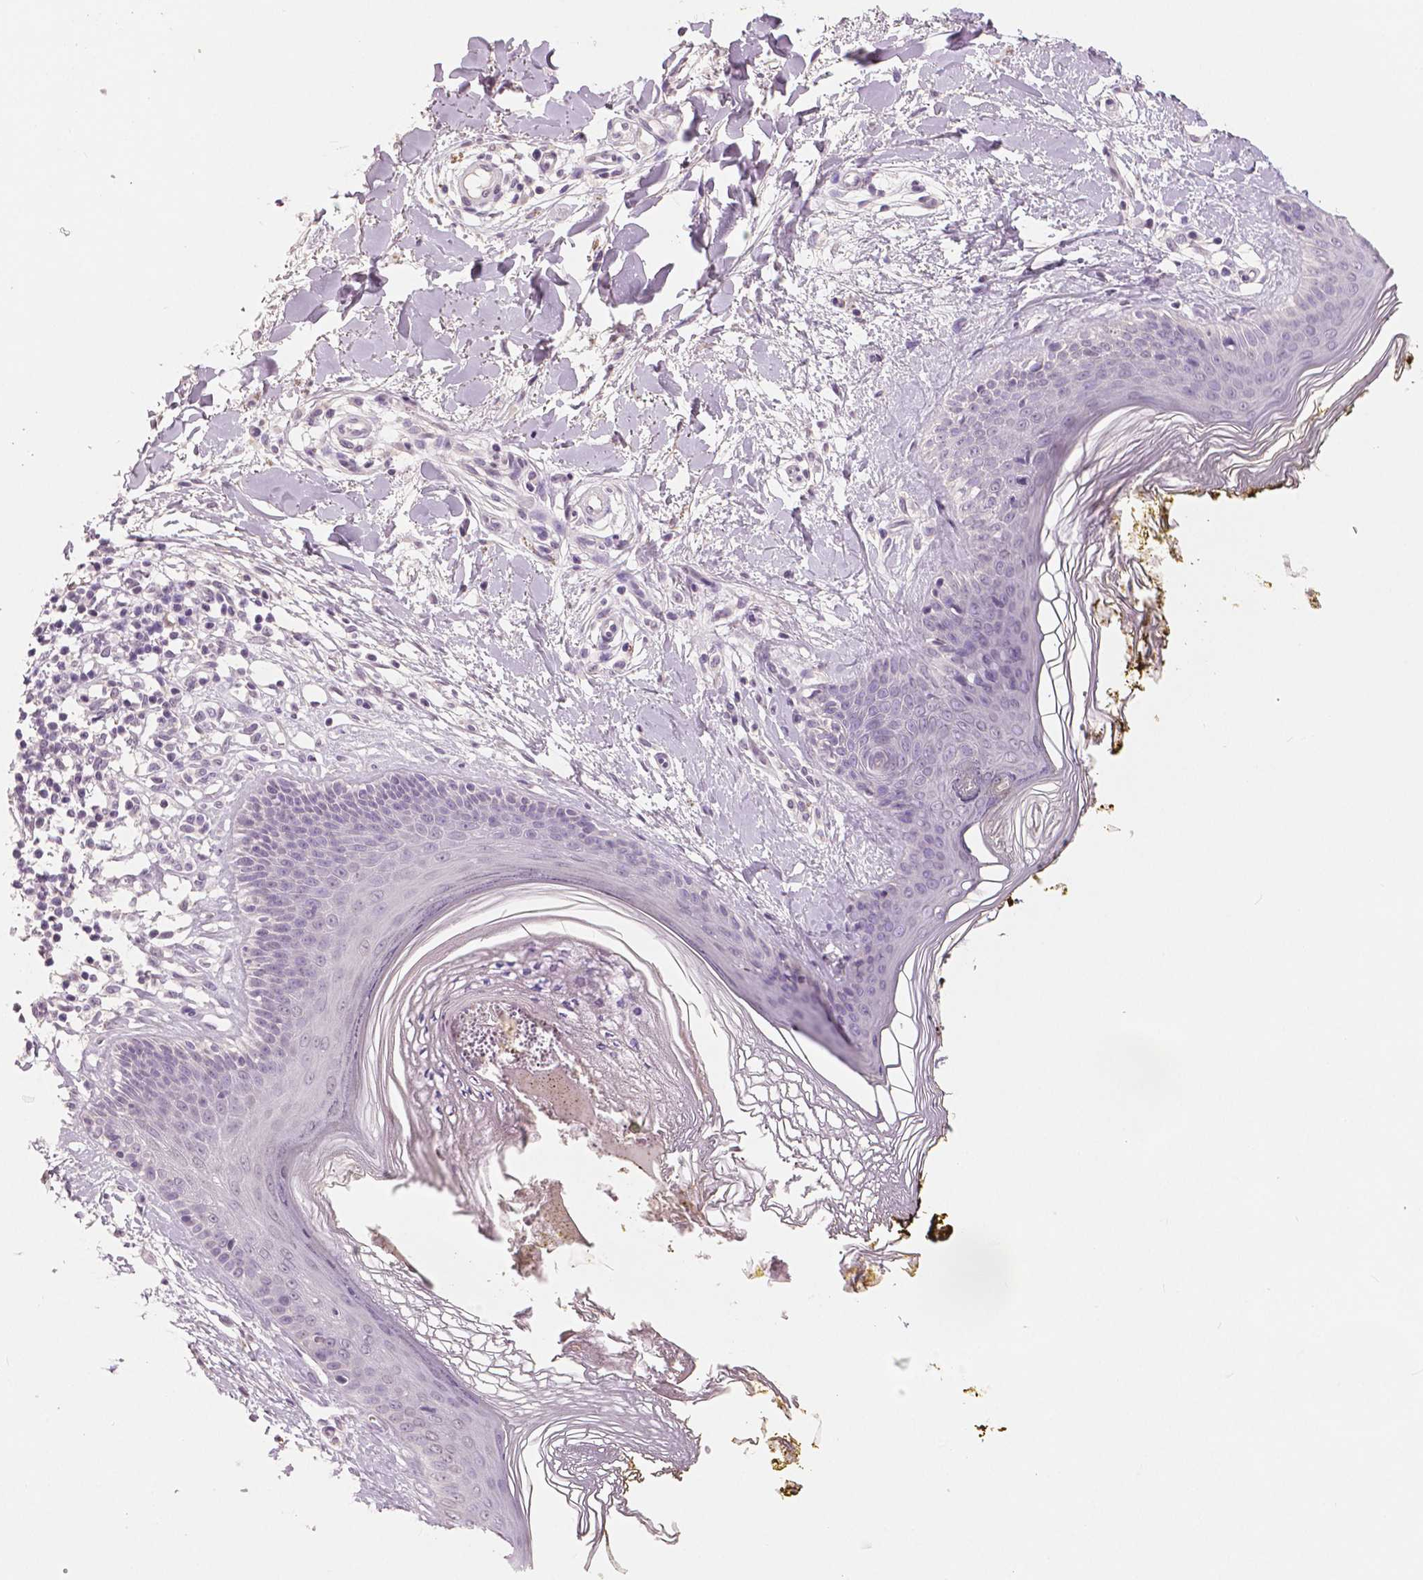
{"staining": {"intensity": "negative", "quantity": "none", "location": "none"}, "tissue": "skin", "cell_type": "Fibroblasts", "image_type": "normal", "snomed": [{"axis": "morphology", "description": "Normal tissue, NOS"}, {"axis": "topography", "description": "Skin"}], "caption": "The photomicrograph shows no significant staining in fibroblasts of skin. (DAB immunohistochemistry with hematoxylin counter stain).", "gene": "NECAB1", "patient": {"sex": "female", "age": 34}}